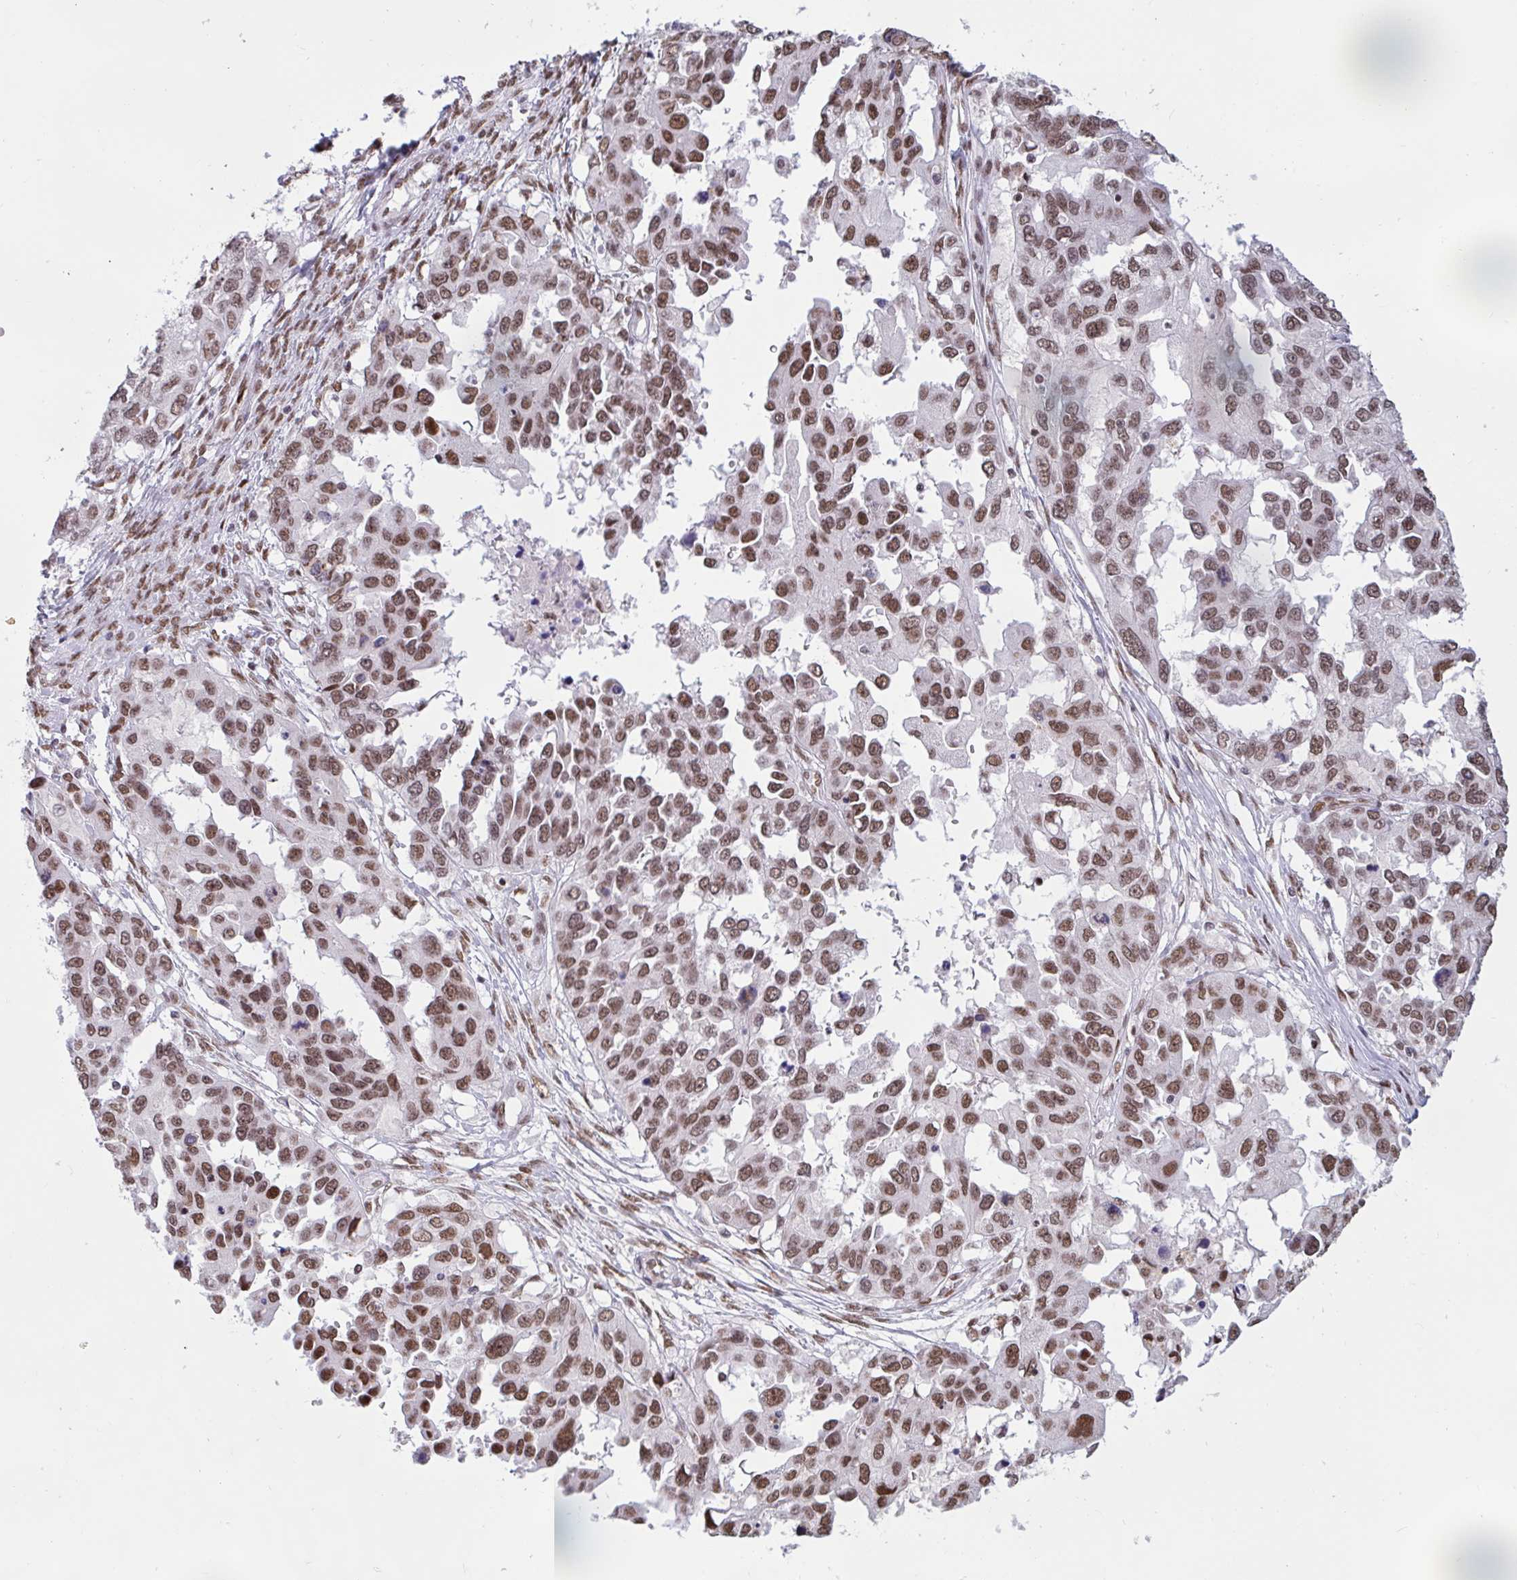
{"staining": {"intensity": "moderate", "quantity": ">75%", "location": "nuclear"}, "tissue": "ovarian cancer", "cell_type": "Tumor cells", "image_type": "cancer", "snomed": [{"axis": "morphology", "description": "Cystadenocarcinoma, serous, NOS"}, {"axis": "topography", "description": "Ovary"}], "caption": "High-magnification brightfield microscopy of ovarian serous cystadenocarcinoma stained with DAB (brown) and counterstained with hematoxylin (blue). tumor cells exhibit moderate nuclear positivity is present in about>75% of cells.", "gene": "CBFA2T2", "patient": {"sex": "female", "age": 53}}